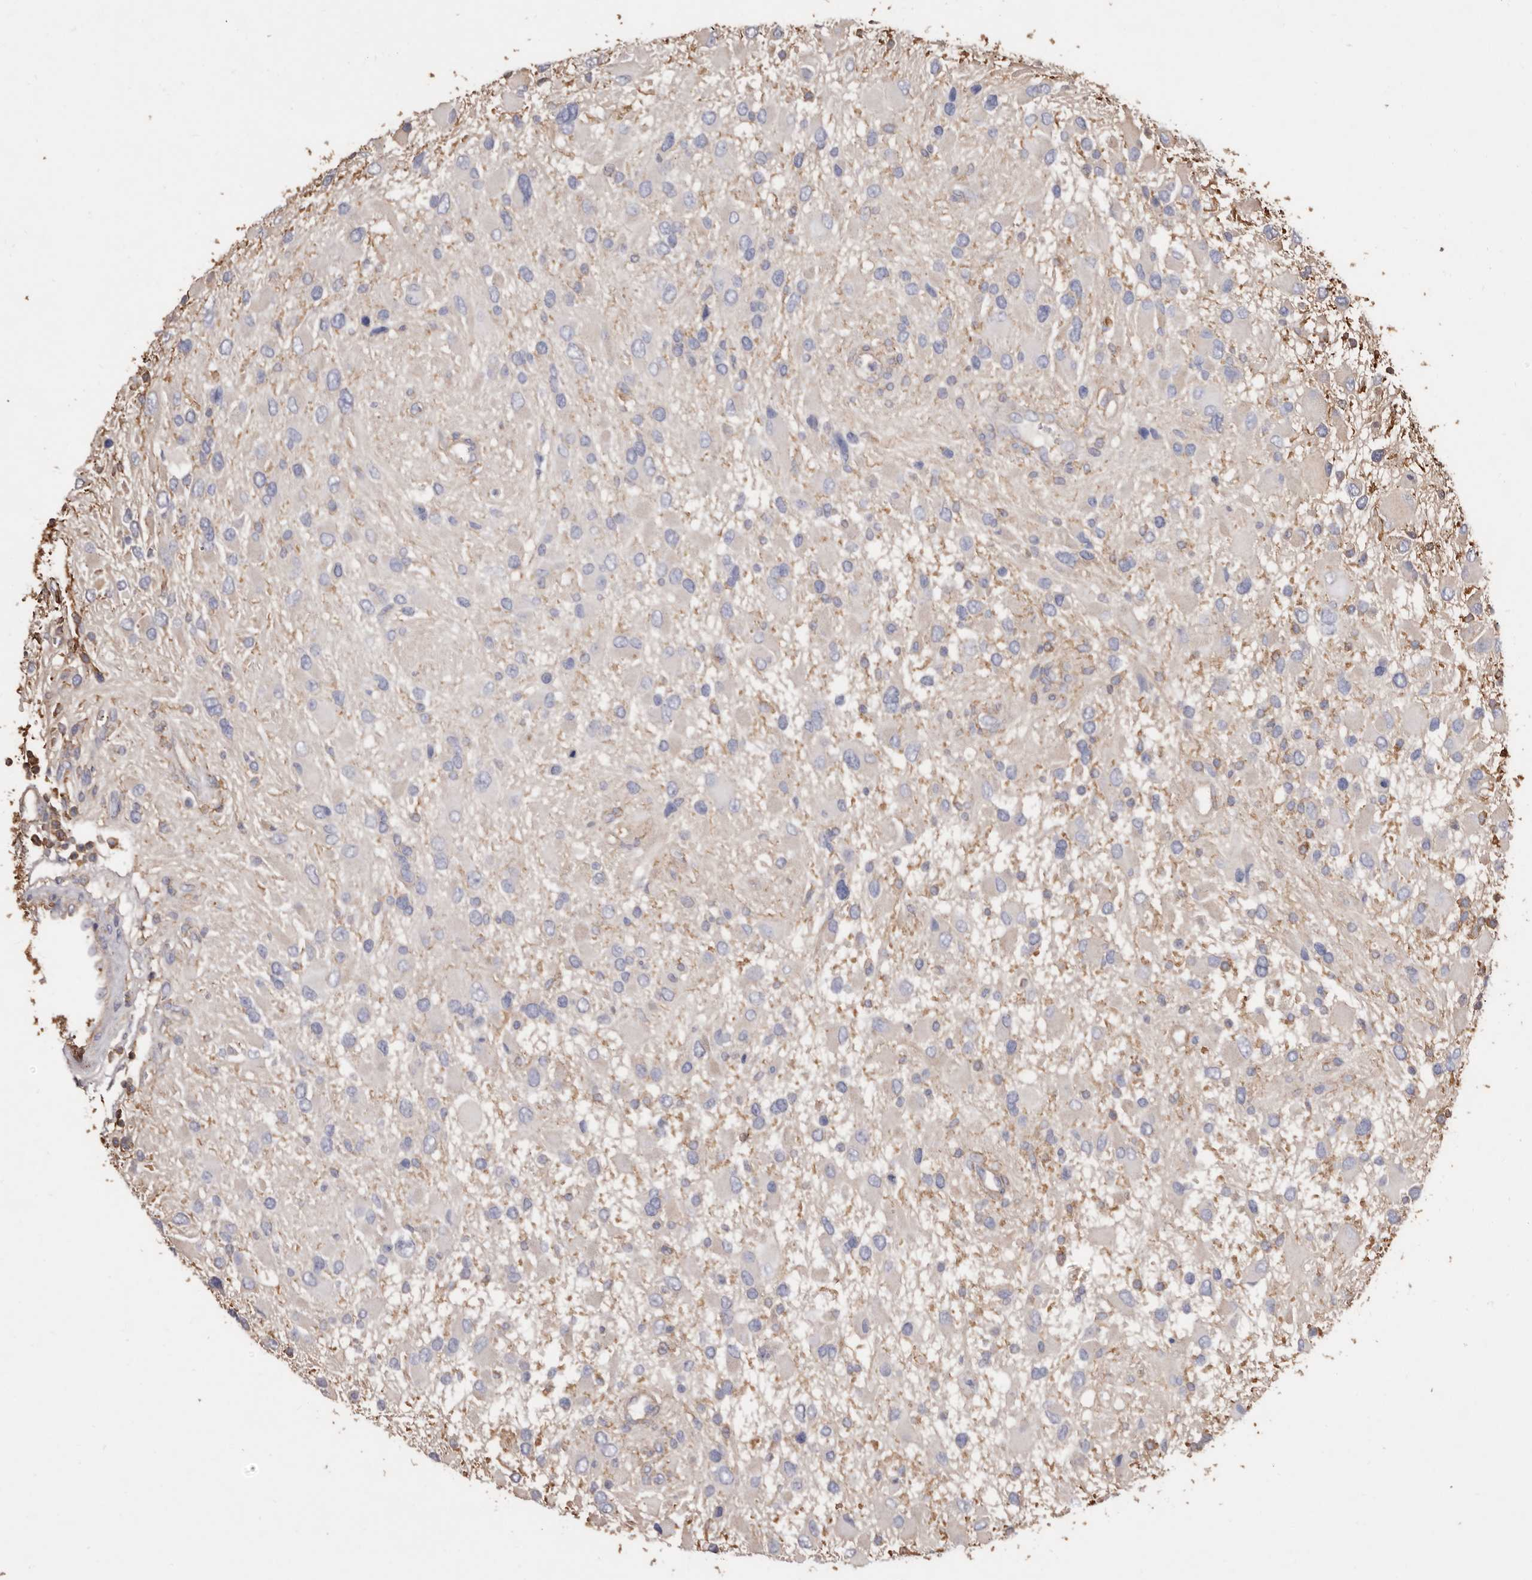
{"staining": {"intensity": "negative", "quantity": "none", "location": "none"}, "tissue": "glioma", "cell_type": "Tumor cells", "image_type": "cancer", "snomed": [{"axis": "morphology", "description": "Glioma, malignant, High grade"}, {"axis": "topography", "description": "Brain"}], "caption": "High power microscopy micrograph of an IHC micrograph of malignant glioma (high-grade), revealing no significant expression in tumor cells.", "gene": "COQ8B", "patient": {"sex": "male", "age": 53}}